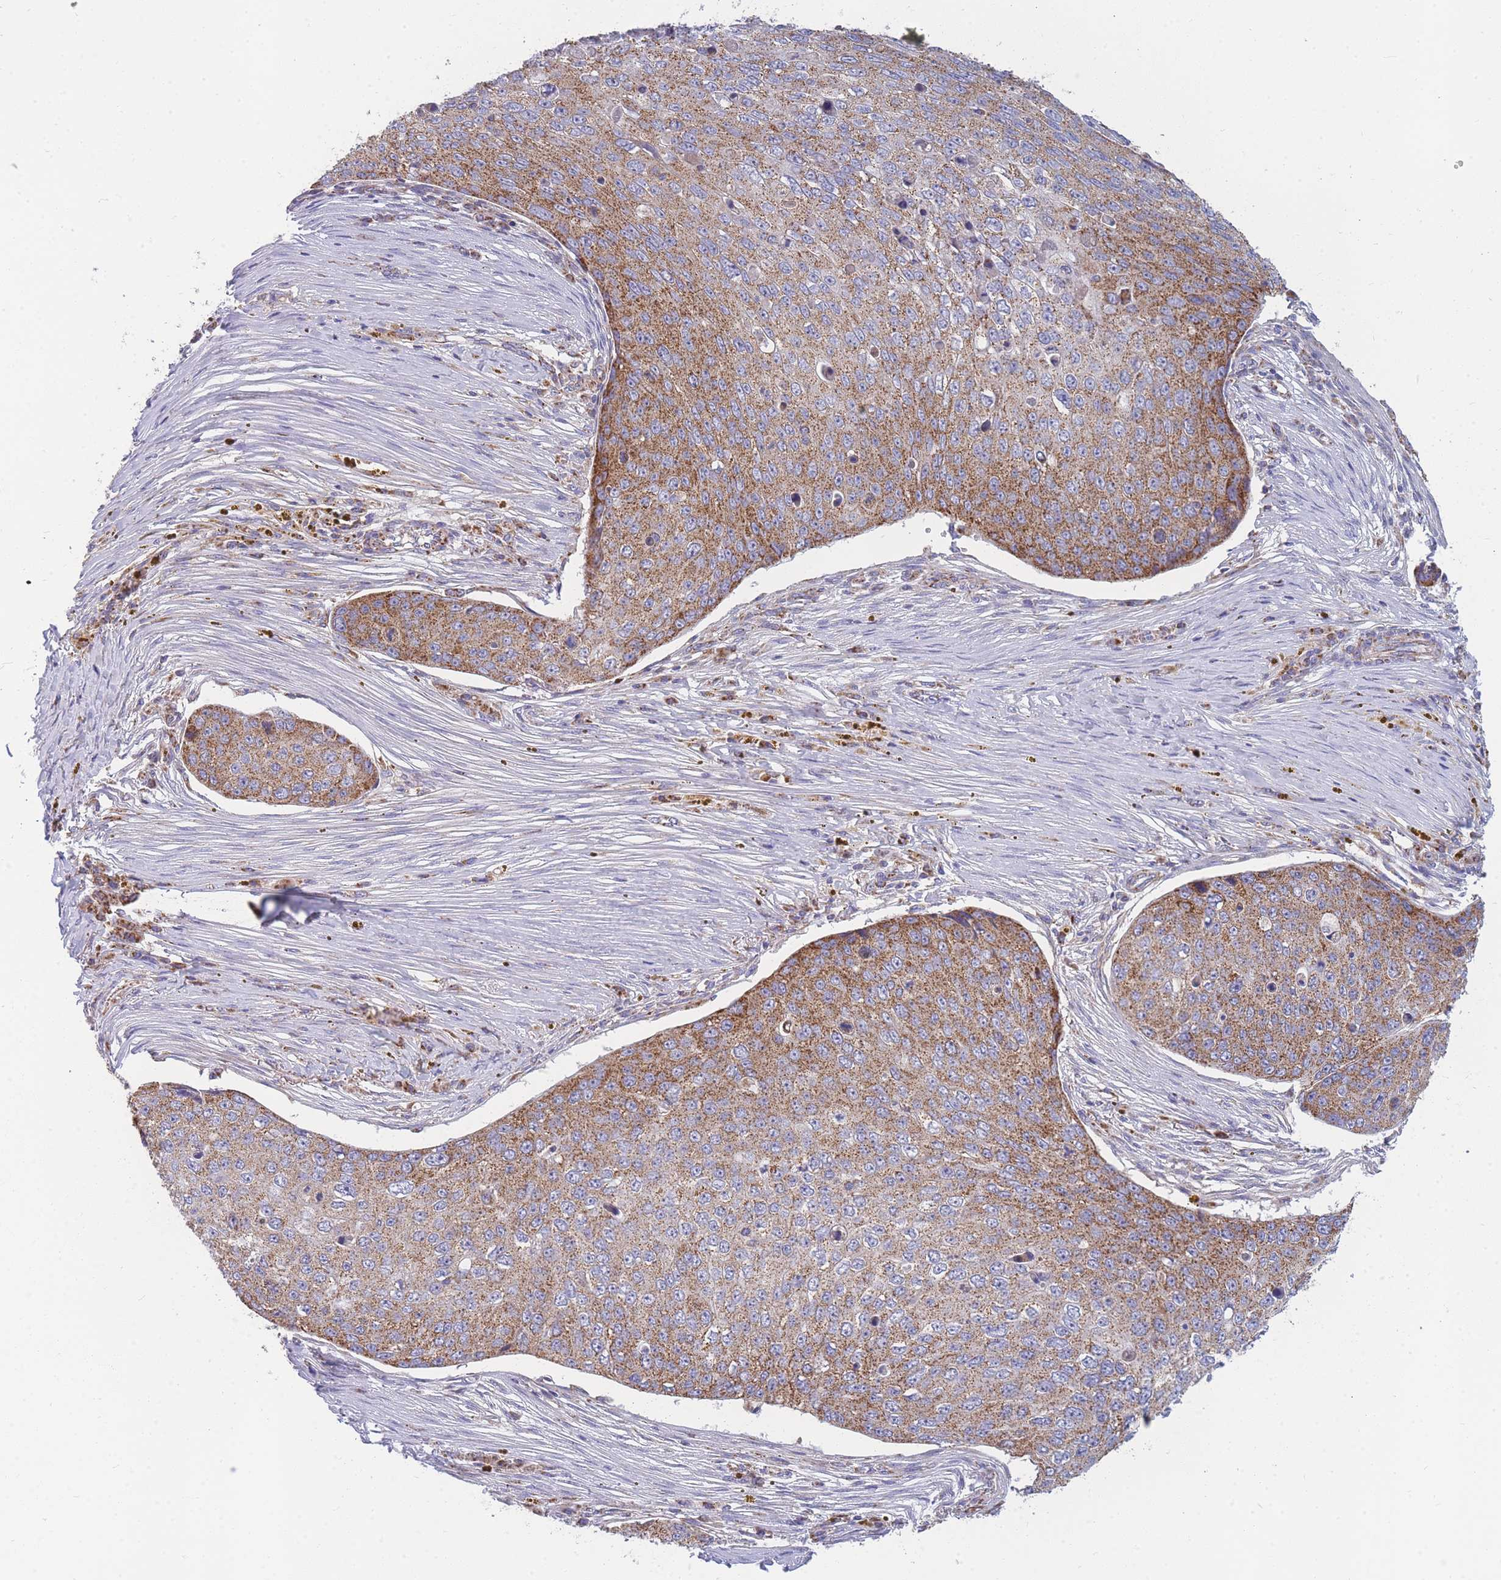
{"staining": {"intensity": "moderate", "quantity": "25%-75%", "location": "cytoplasmic/membranous"}, "tissue": "skin cancer", "cell_type": "Tumor cells", "image_type": "cancer", "snomed": [{"axis": "morphology", "description": "Squamous cell carcinoma, NOS"}, {"axis": "topography", "description": "Skin"}], "caption": "A brown stain labels moderate cytoplasmic/membranous staining of a protein in squamous cell carcinoma (skin) tumor cells. The staining is performed using DAB (3,3'-diaminobenzidine) brown chromogen to label protein expression. The nuclei are counter-stained blue using hematoxylin.", "gene": "MRPS11", "patient": {"sex": "male", "age": 71}}